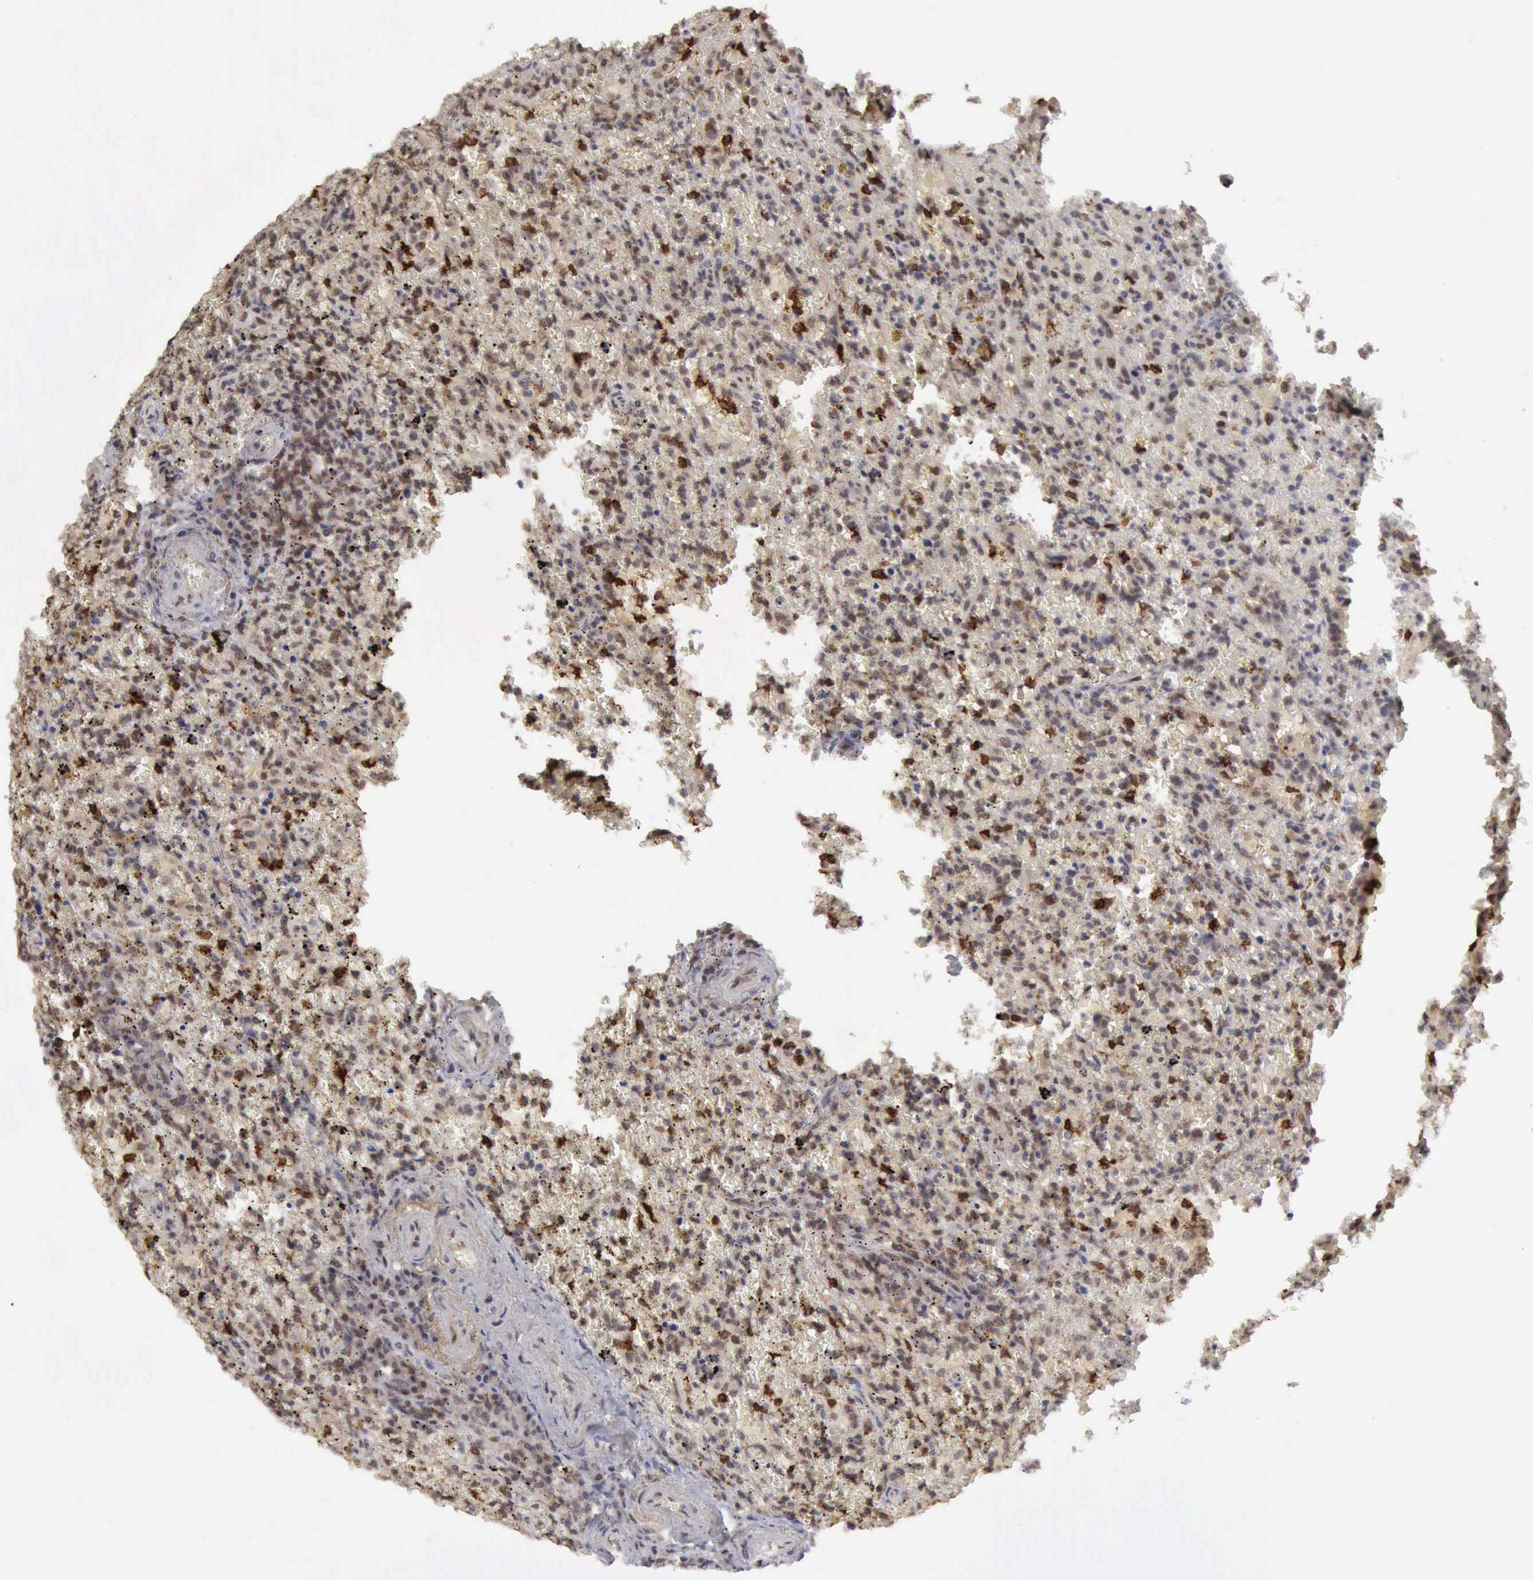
{"staining": {"intensity": "moderate", "quantity": "25%-75%", "location": "cytoplasmic/membranous,nuclear"}, "tissue": "lymphoma", "cell_type": "Tumor cells", "image_type": "cancer", "snomed": [{"axis": "morphology", "description": "Malignant lymphoma, non-Hodgkin's type, High grade"}, {"axis": "topography", "description": "Spleen"}, {"axis": "topography", "description": "Lymph node"}], "caption": "High-power microscopy captured an immunohistochemistry (IHC) micrograph of lymphoma, revealing moderate cytoplasmic/membranous and nuclear staining in about 25%-75% of tumor cells. Nuclei are stained in blue.", "gene": "CDKN2A", "patient": {"sex": "female", "age": 70}}